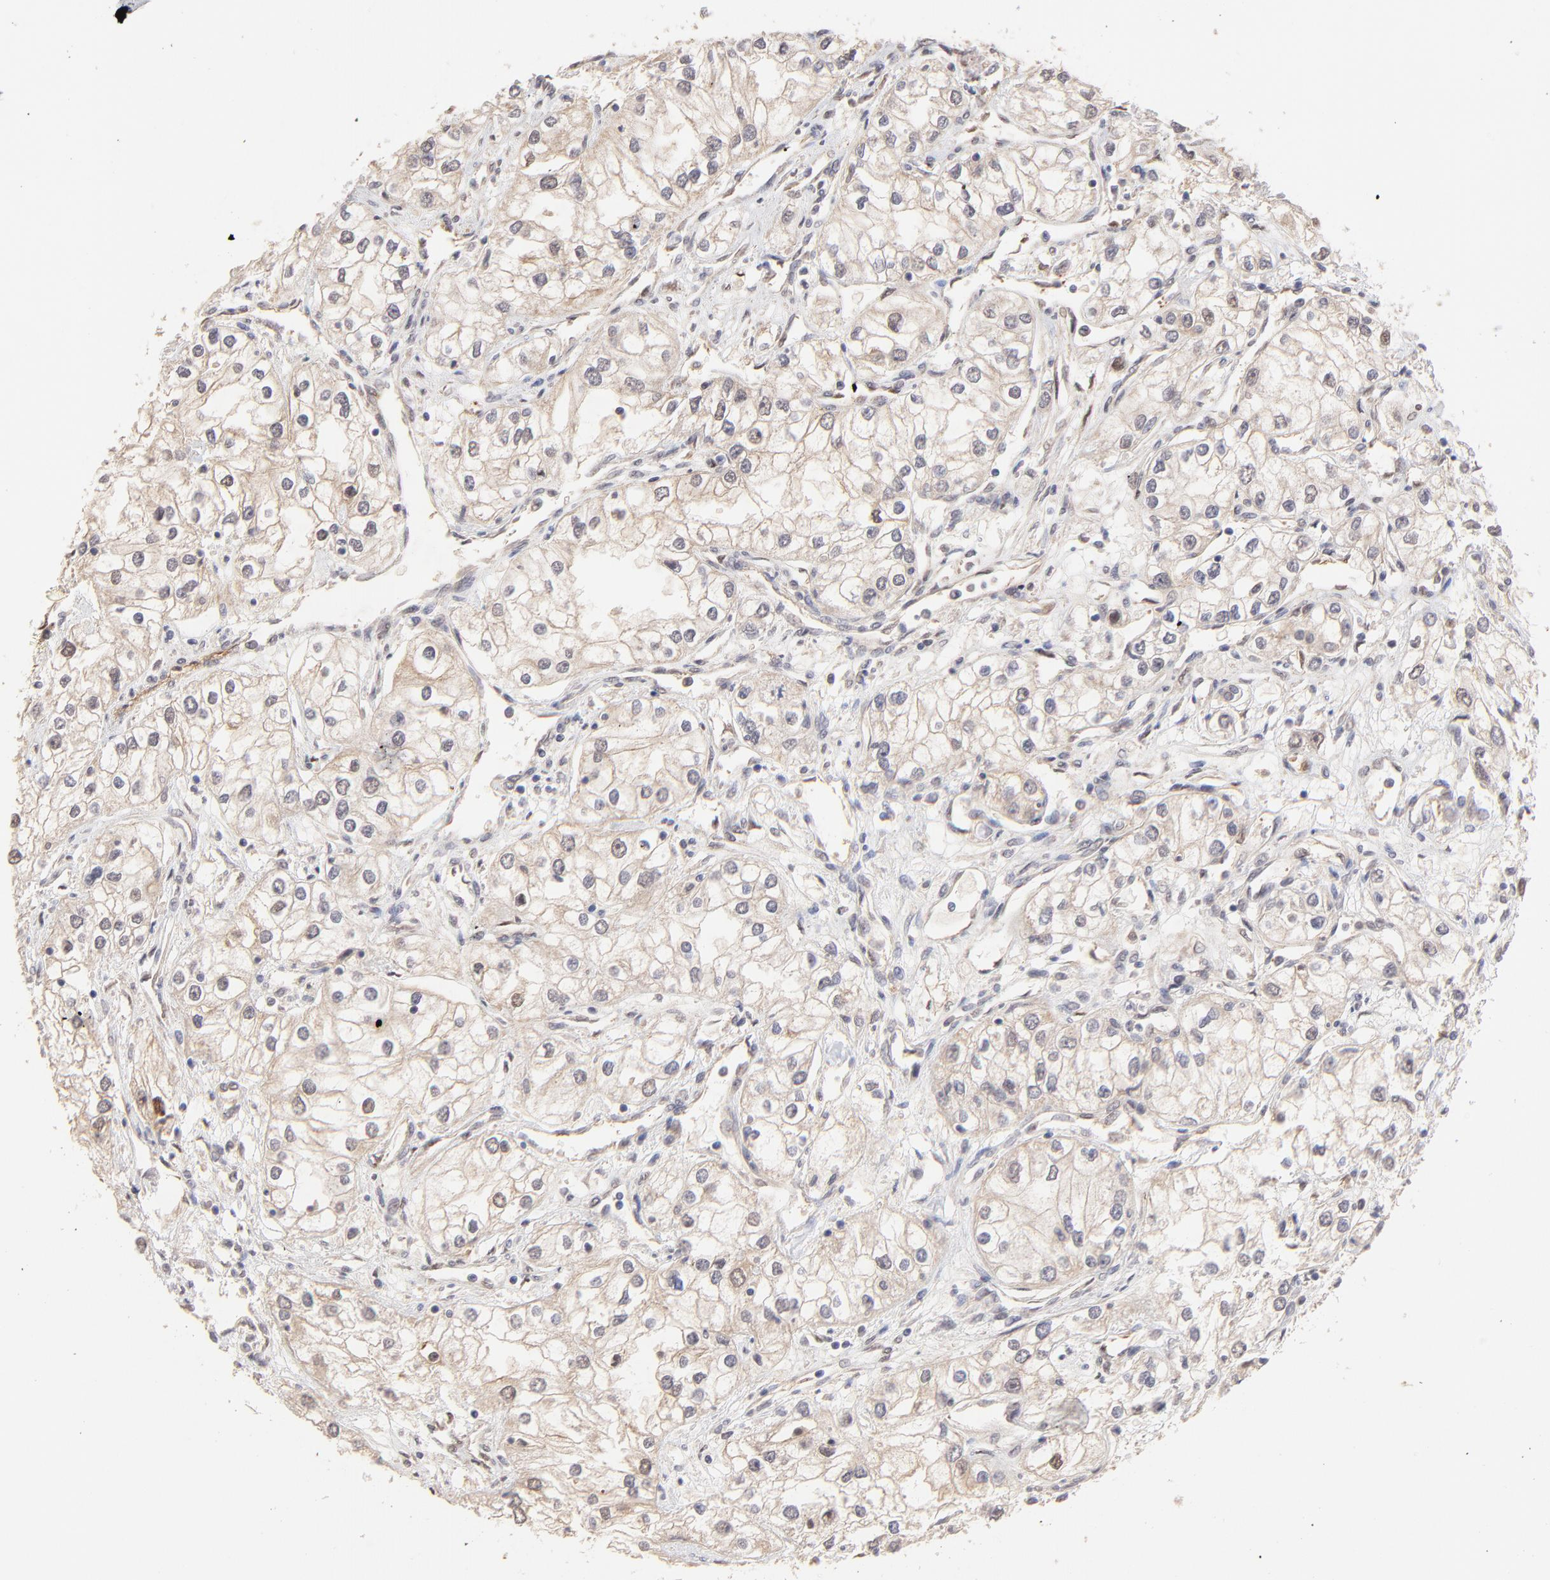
{"staining": {"intensity": "weak", "quantity": "<25%", "location": "cytoplasmic/membranous,nuclear"}, "tissue": "renal cancer", "cell_type": "Tumor cells", "image_type": "cancer", "snomed": [{"axis": "morphology", "description": "Adenocarcinoma, NOS"}, {"axis": "topography", "description": "Kidney"}], "caption": "This is a photomicrograph of immunohistochemistry (IHC) staining of renal cancer, which shows no positivity in tumor cells.", "gene": "PSMD14", "patient": {"sex": "male", "age": 57}}